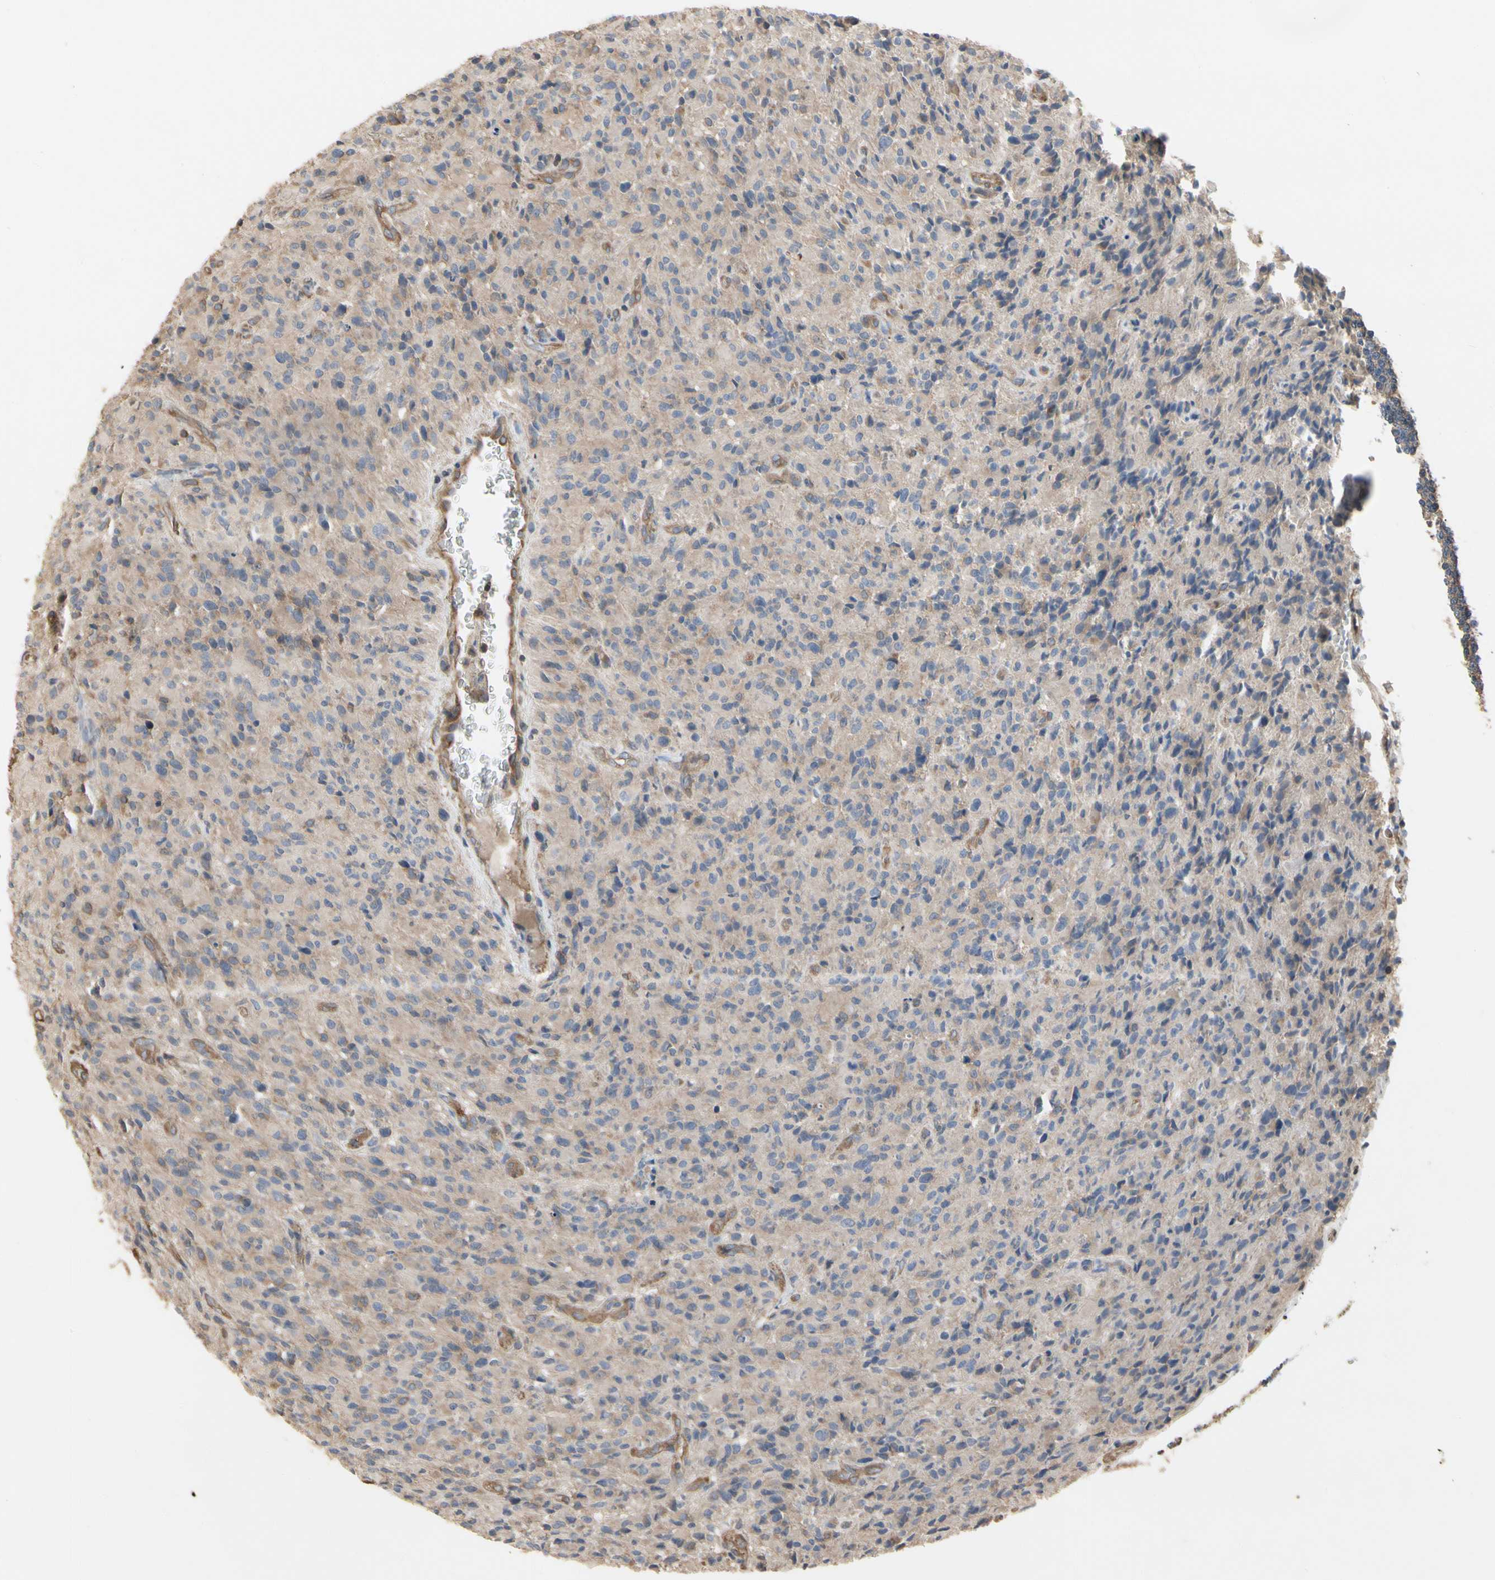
{"staining": {"intensity": "weak", "quantity": "25%-75%", "location": "cytoplasmic/membranous"}, "tissue": "glioma", "cell_type": "Tumor cells", "image_type": "cancer", "snomed": [{"axis": "morphology", "description": "Glioma, malignant, High grade"}, {"axis": "topography", "description": "Brain"}], "caption": "Glioma stained with IHC demonstrates weak cytoplasmic/membranous expression in approximately 25%-75% of tumor cells.", "gene": "PDZK1", "patient": {"sex": "male", "age": 71}}